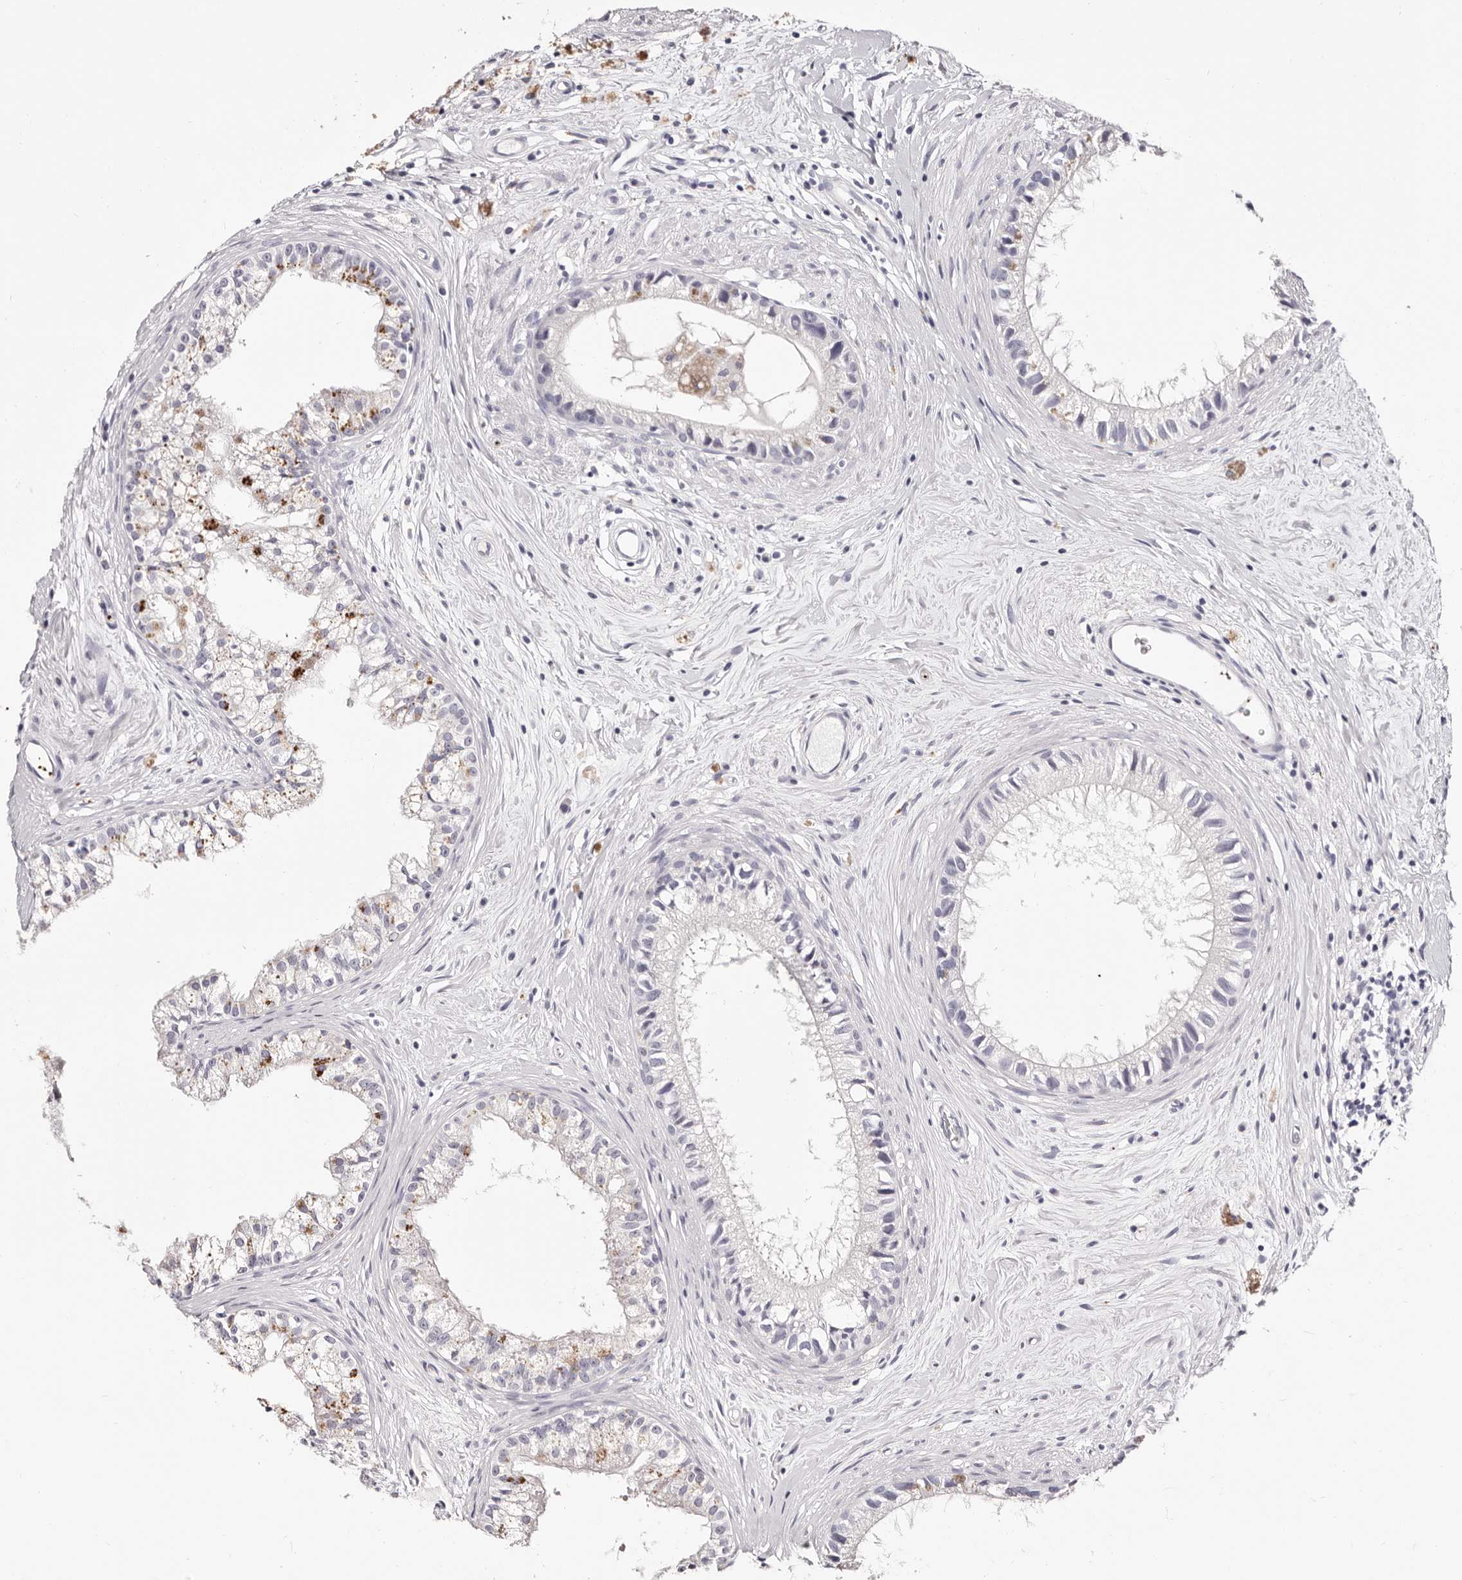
{"staining": {"intensity": "moderate", "quantity": "<25%", "location": "cytoplasmic/membranous"}, "tissue": "epididymis", "cell_type": "Glandular cells", "image_type": "normal", "snomed": [{"axis": "morphology", "description": "Normal tissue, NOS"}, {"axis": "topography", "description": "Epididymis"}], "caption": "DAB immunohistochemical staining of unremarkable epididymis displays moderate cytoplasmic/membranous protein staining in about <25% of glandular cells.", "gene": "PF4", "patient": {"sex": "male", "age": 80}}